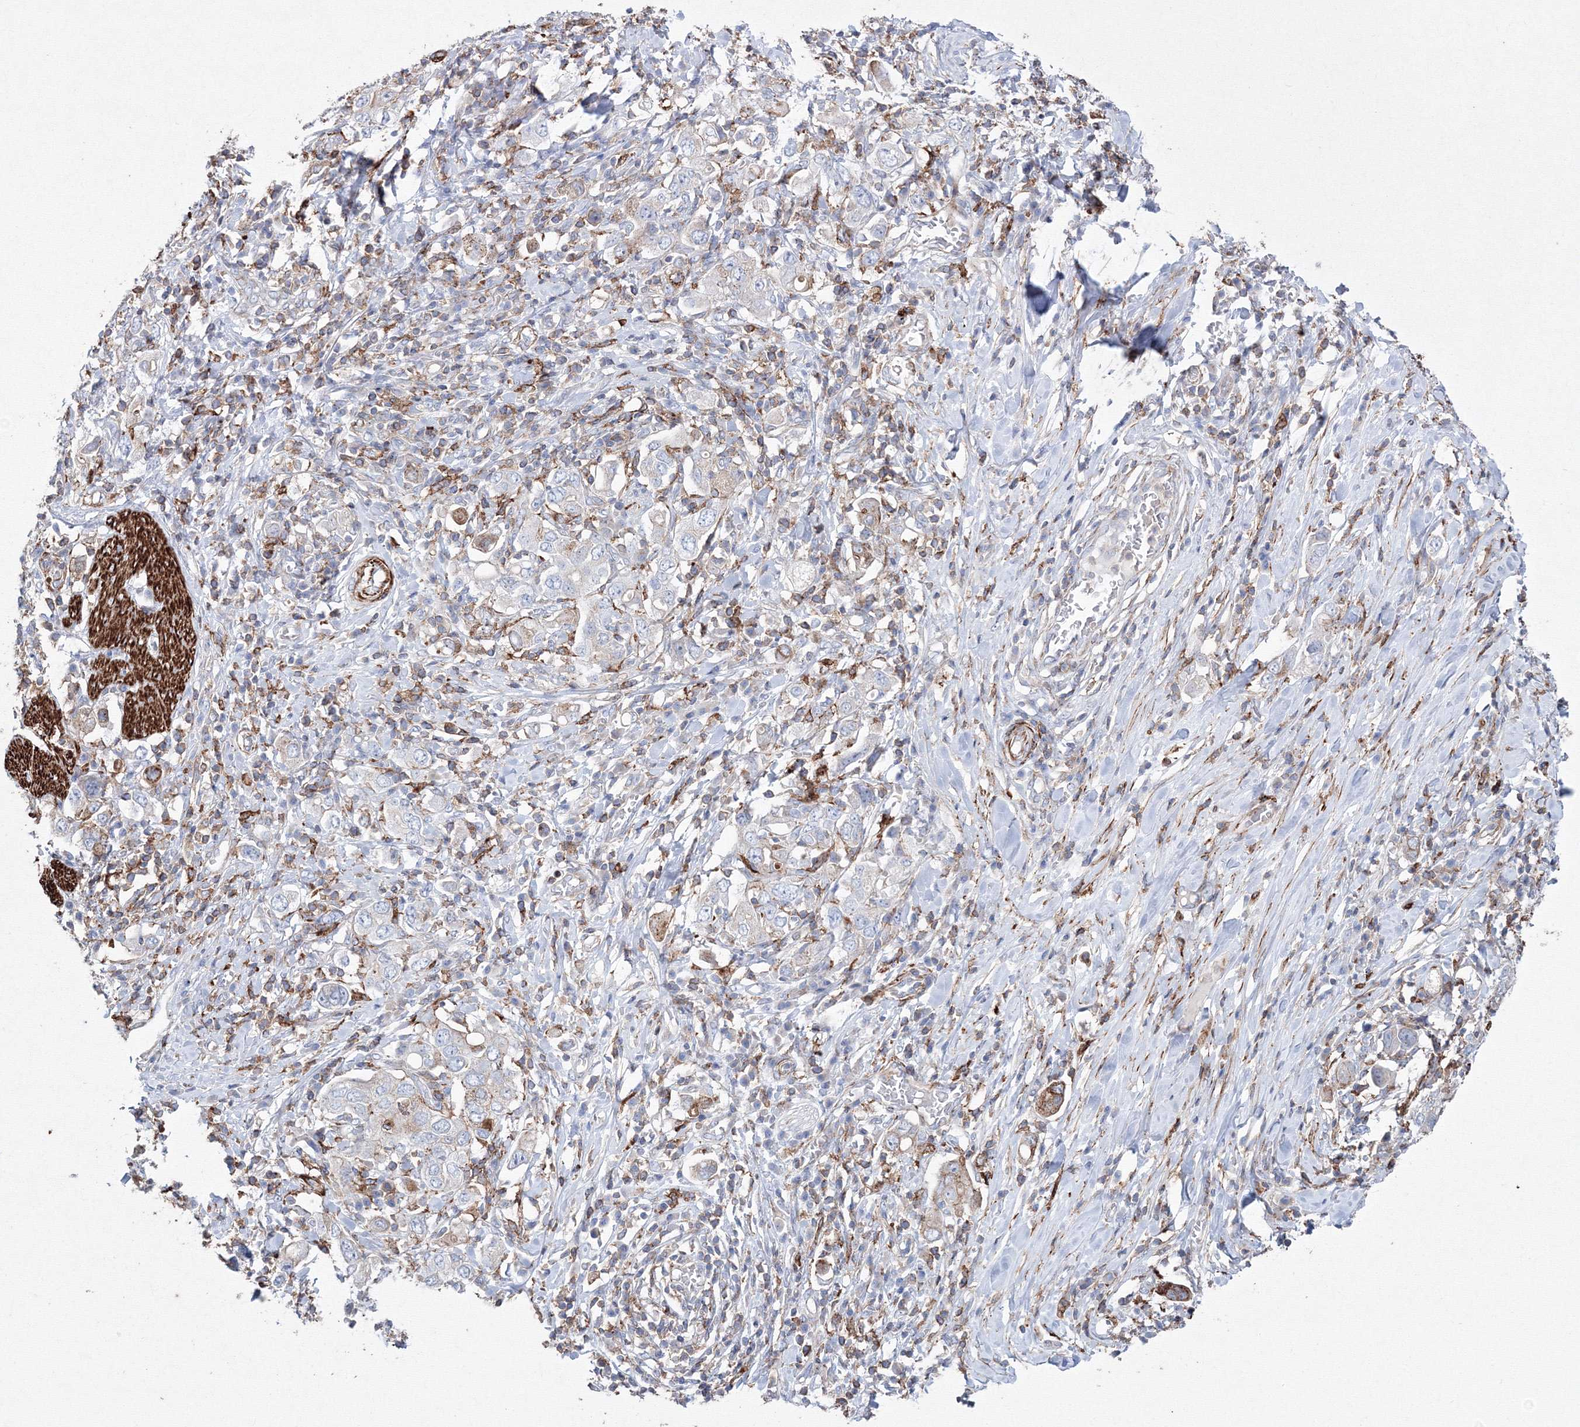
{"staining": {"intensity": "moderate", "quantity": "<25%", "location": "cytoplasmic/membranous"}, "tissue": "stomach cancer", "cell_type": "Tumor cells", "image_type": "cancer", "snomed": [{"axis": "morphology", "description": "Adenocarcinoma, NOS"}, {"axis": "topography", "description": "Stomach, upper"}], "caption": "This histopathology image demonstrates IHC staining of stomach cancer, with low moderate cytoplasmic/membranous expression in approximately <25% of tumor cells.", "gene": "GPR82", "patient": {"sex": "male", "age": 62}}